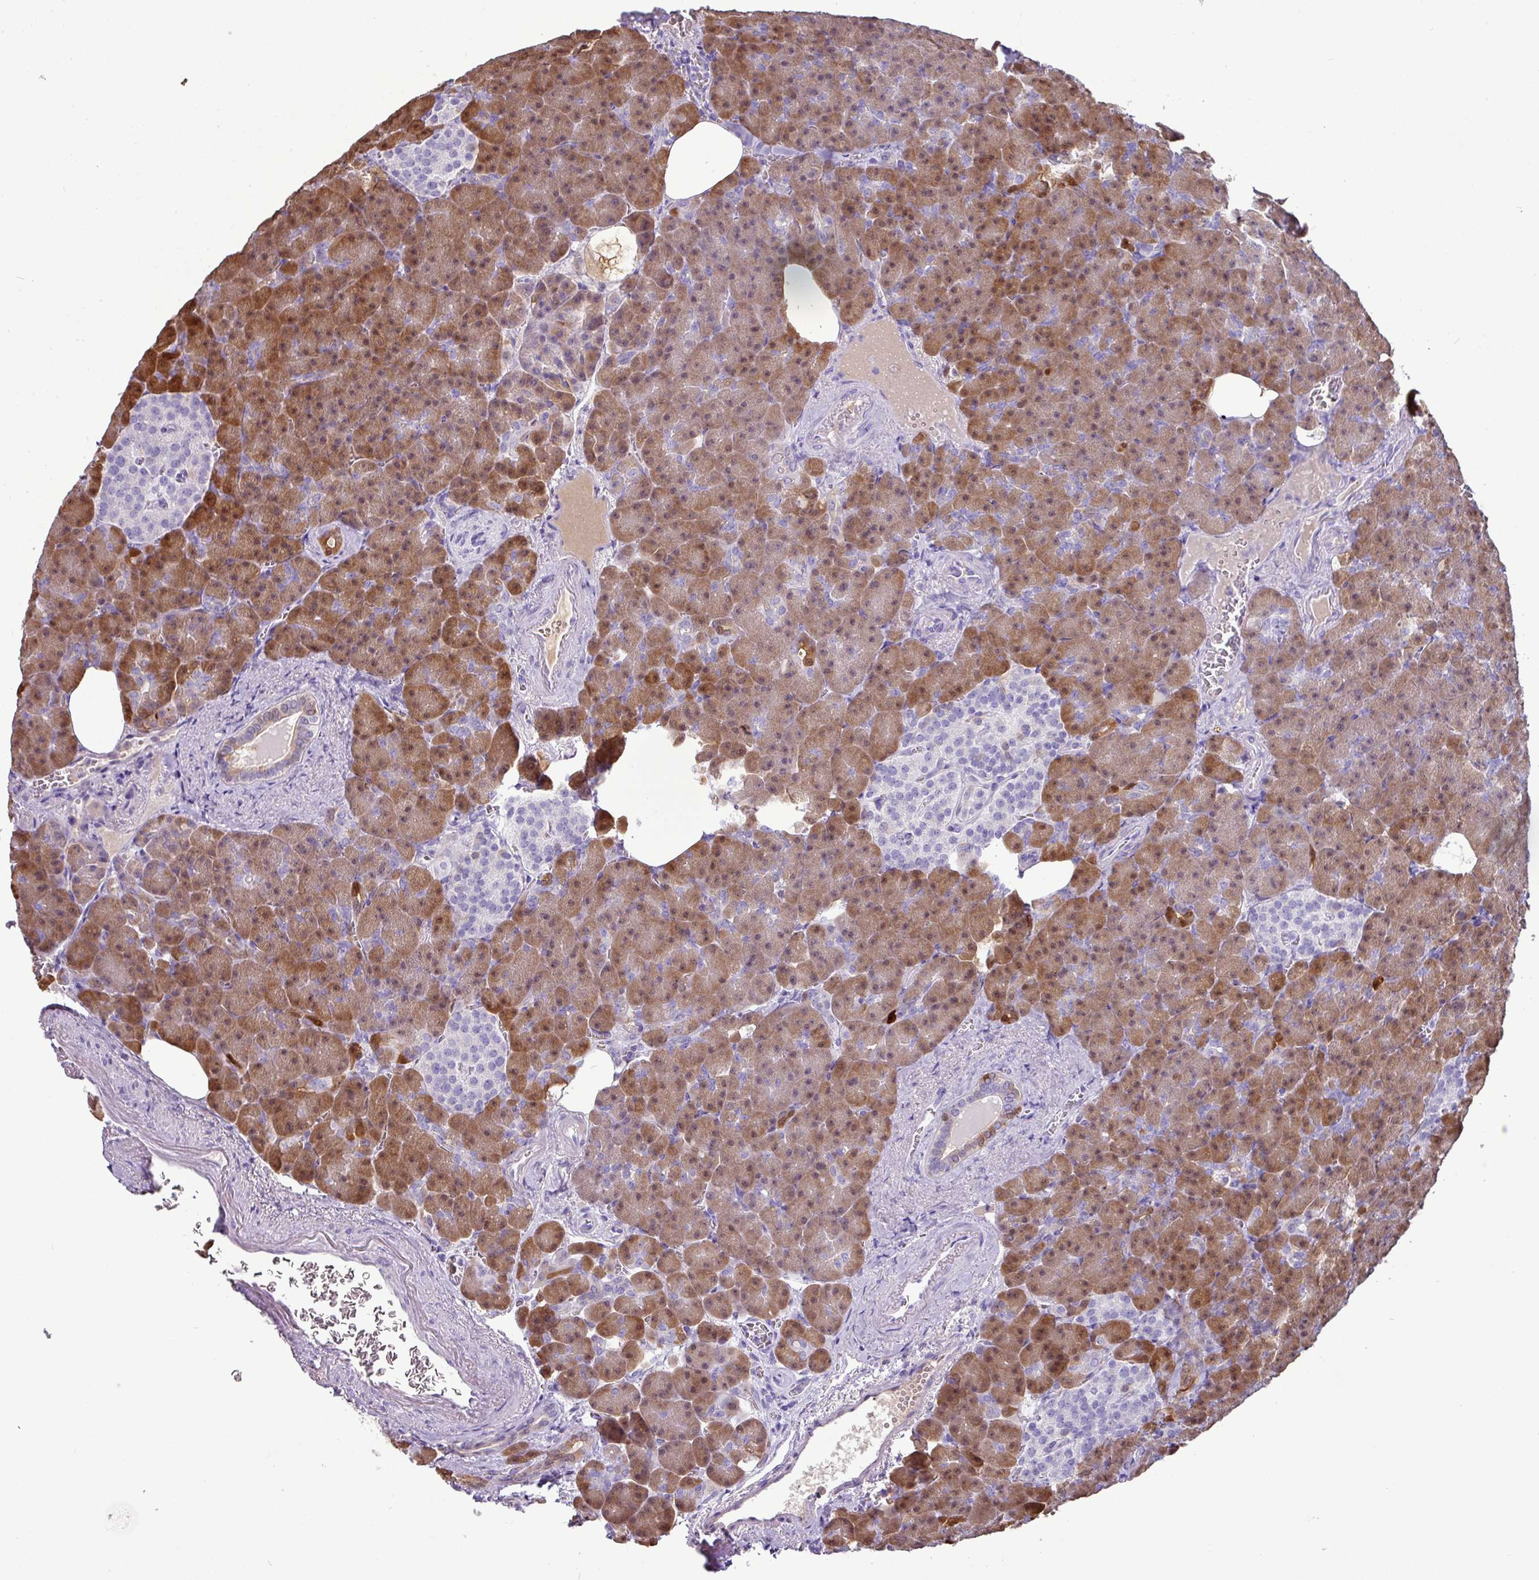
{"staining": {"intensity": "moderate", "quantity": "25%-75%", "location": "cytoplasmic/membranous"}, "tissue": "pancreas", "cell_type": "Exocrine glandular cells", "image_type": "normal", "snomed": [{"axis": "morphology", "description": "Normal tissue, NOS"}, {"axis": "topography", "description": "Pancreas"}], "caption": "Pancreas stained with immunohistochemistry (IHC) demonstrates moderate cytoplasmic/membranous expression in about 25%-75% of exocrine glandular cells.", "gene": "GSTA1", "patient": {"sex": "female", "age": 74}}